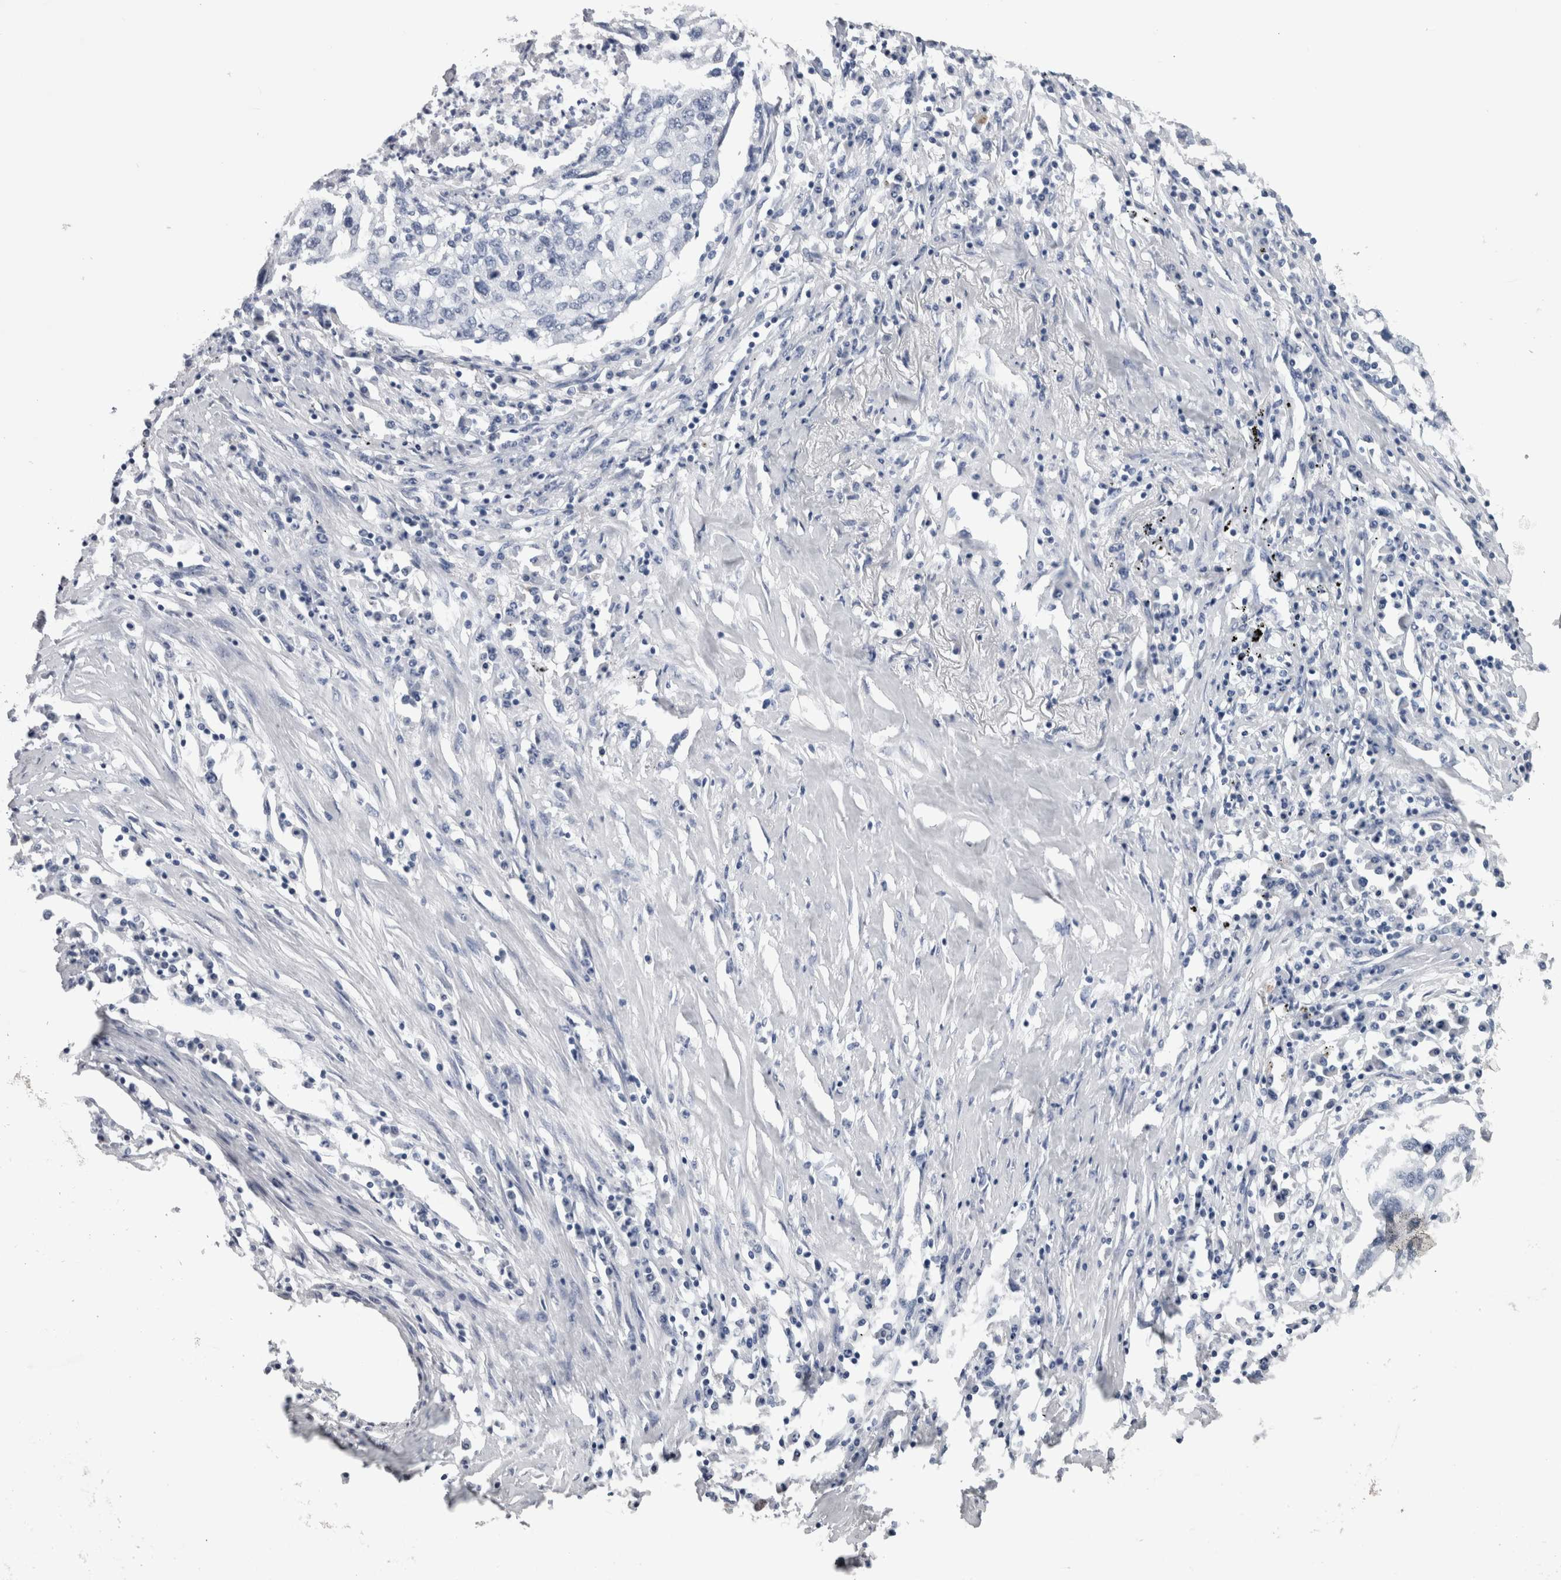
{"staining": {"intensity": "negative", "quantity": "none", "location": "none"}, "tissue": "lung cancer", "cell_type": "Tumor cells", "image_type": "cancer", "snomed": [{"axis": "morphology", "description": "Squamous cell carcinoma, NOS"}, {"axis": "topography", "description": "Lung"}], "caption": "Tumor cells are negative for protein expression in human squamous cell carcinoma (lung).", "gene": "CA8", "patient": {"sex": "female", "age": 63}}